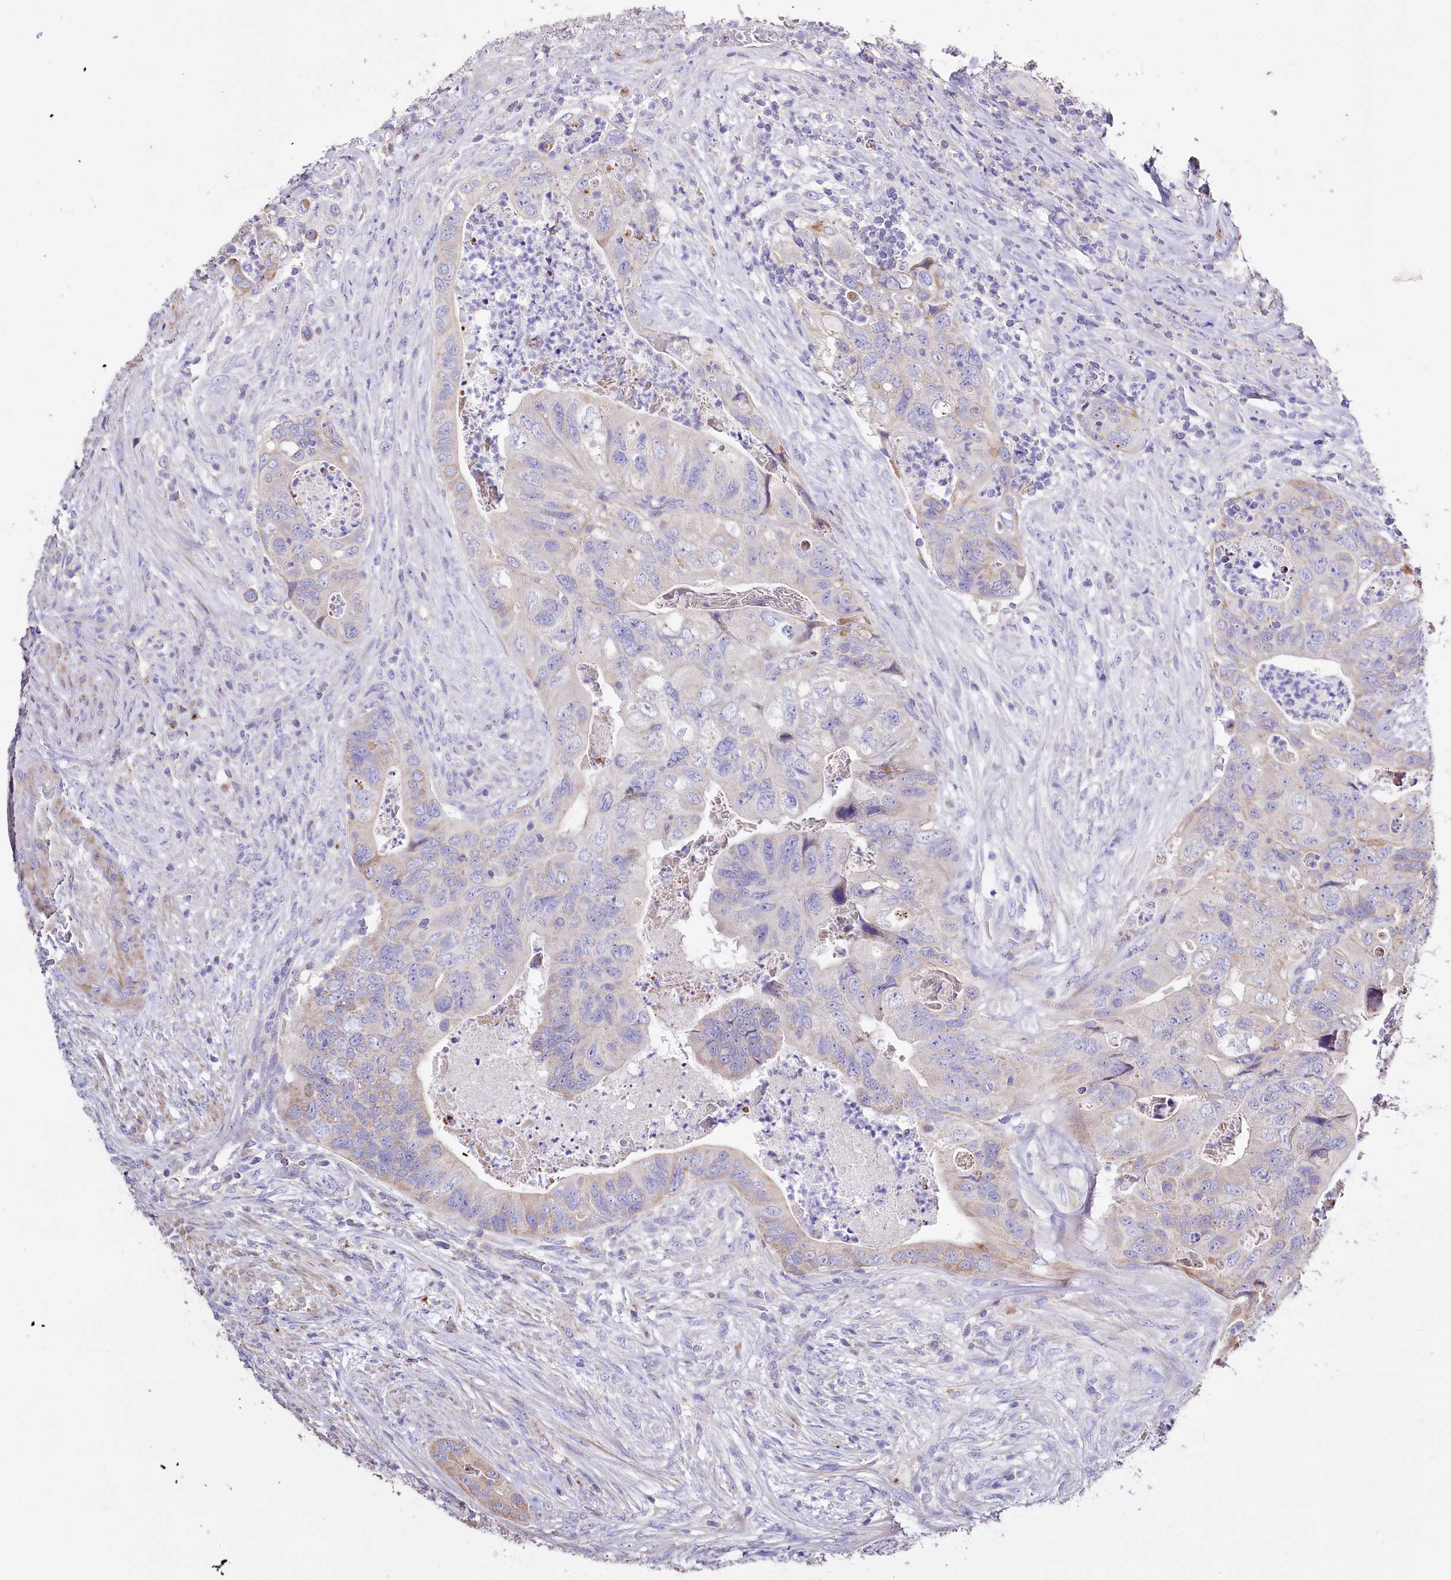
{"staining": {"intensity": "weak", "quantity": "<25%", "location": "cytoplasmic/membranous"}, "tissue": "colorectal cancer", "cell_type": "Tumor cells", "image_type": "cancer", "snomed": [{"axis": "morphology", "description": "Adenocarcinoma, NOS"}, {"axis": "topography", "description": "Rectum"}], "caption": "There is no significant positivity in tumor cells of colorectal cancer. (DAB immunohistochemistry, high magnification).", "gene": "PTER", "patient": {"sex": "male", "age": 63}}